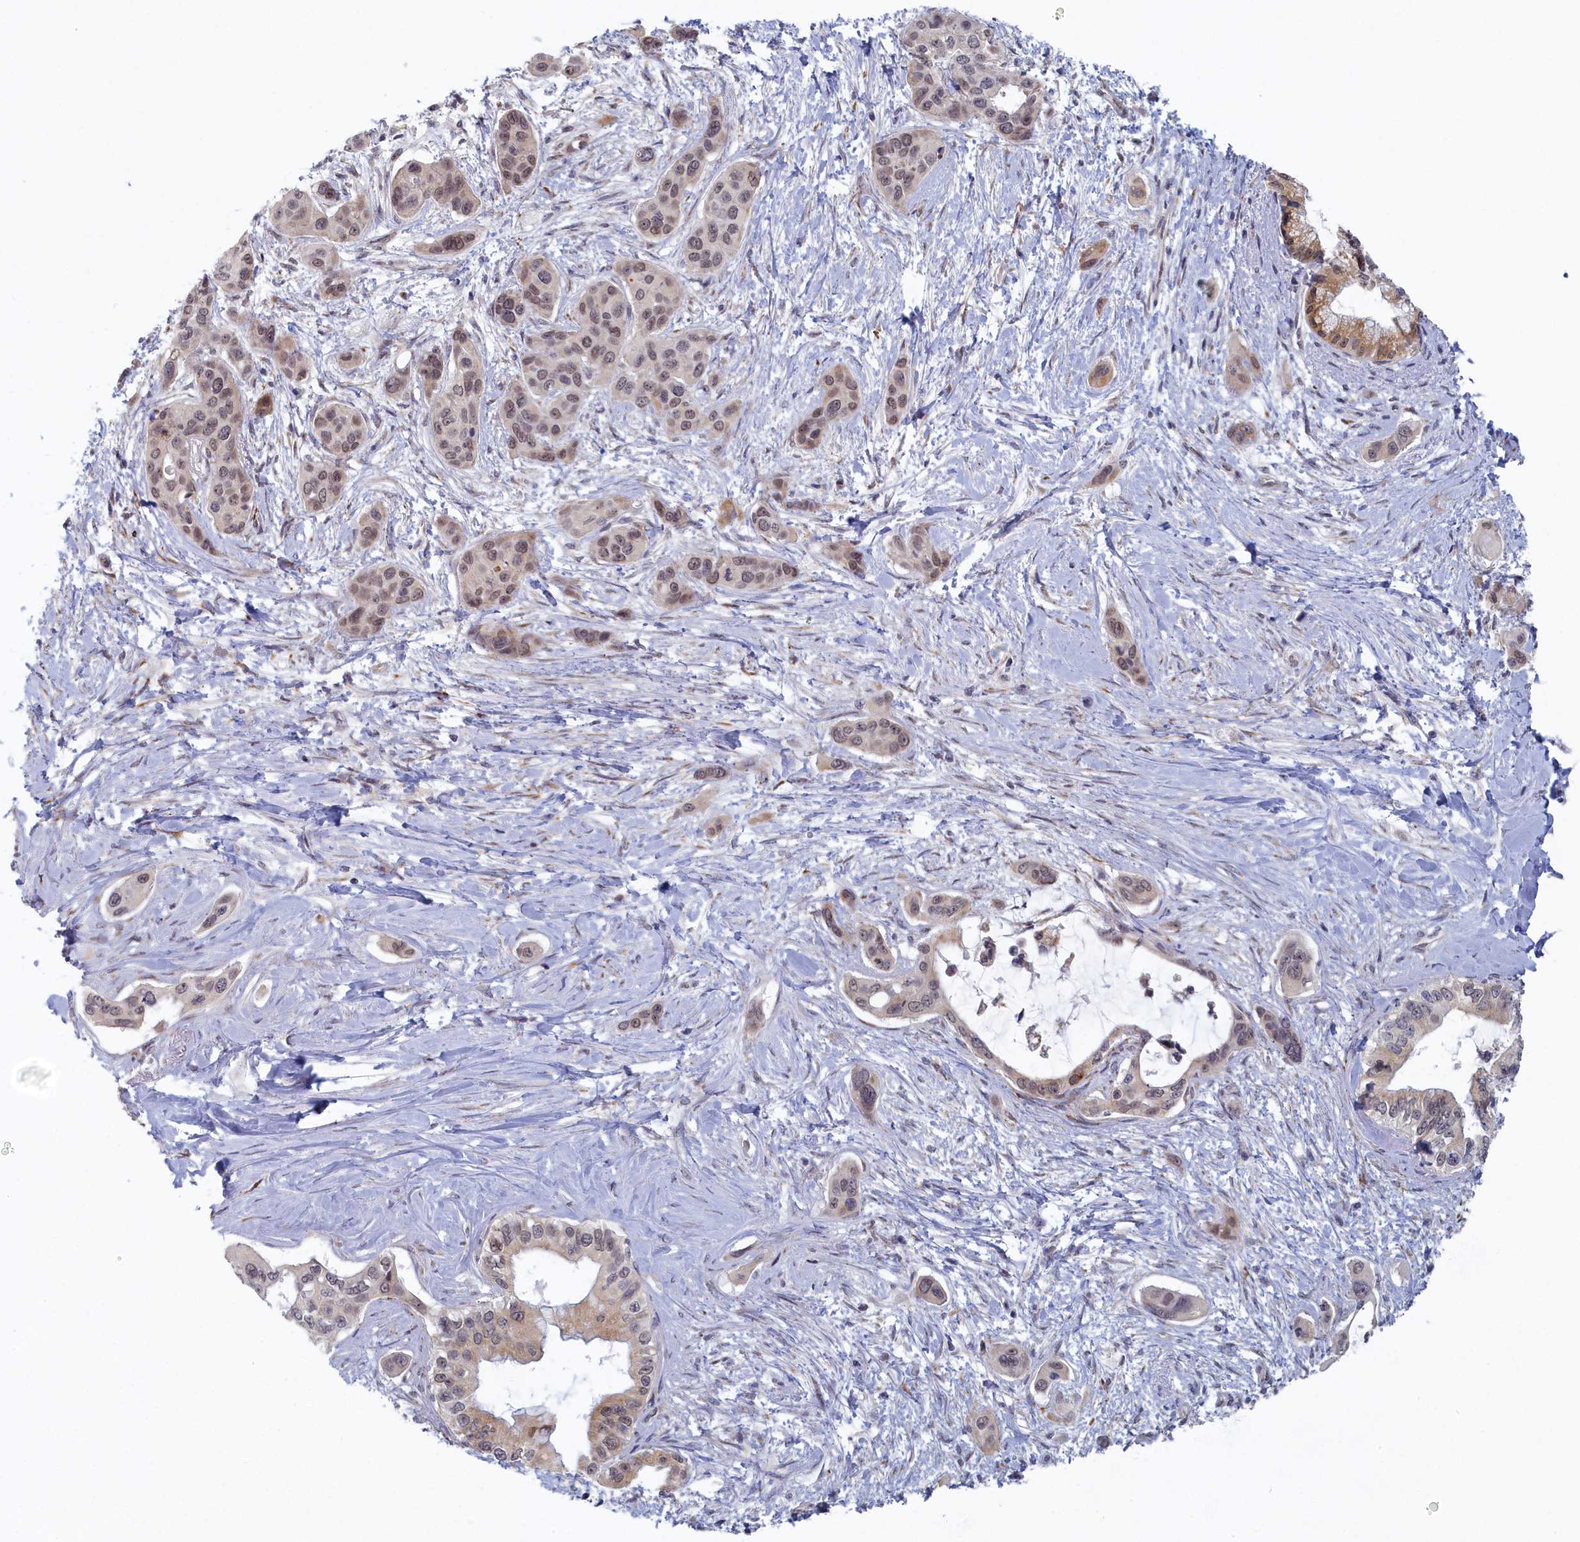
{"staining": {"intensity": "weak", "quantity": "<25%", "location": "cytoplasmic/membranous"}, "tissue": "pancreatic cancer", "cell_type": "Tumor cells", "image_type": "cancer", "snomed": [{"axis": "morphology", "description": "Adenocarcinoma, NOS"}, {"axis": "topography", "description": "Pancreas"}], "caption": "Immunohistochemistry (IHC) histopathology image of neoplastic tissue: adenocarcinoma (pancreatic) stained with DAB reveals no significant protein positivity in tumor cells.", "gene": "DNAJC17", "patient": {"sex": "male", "age": 72}}